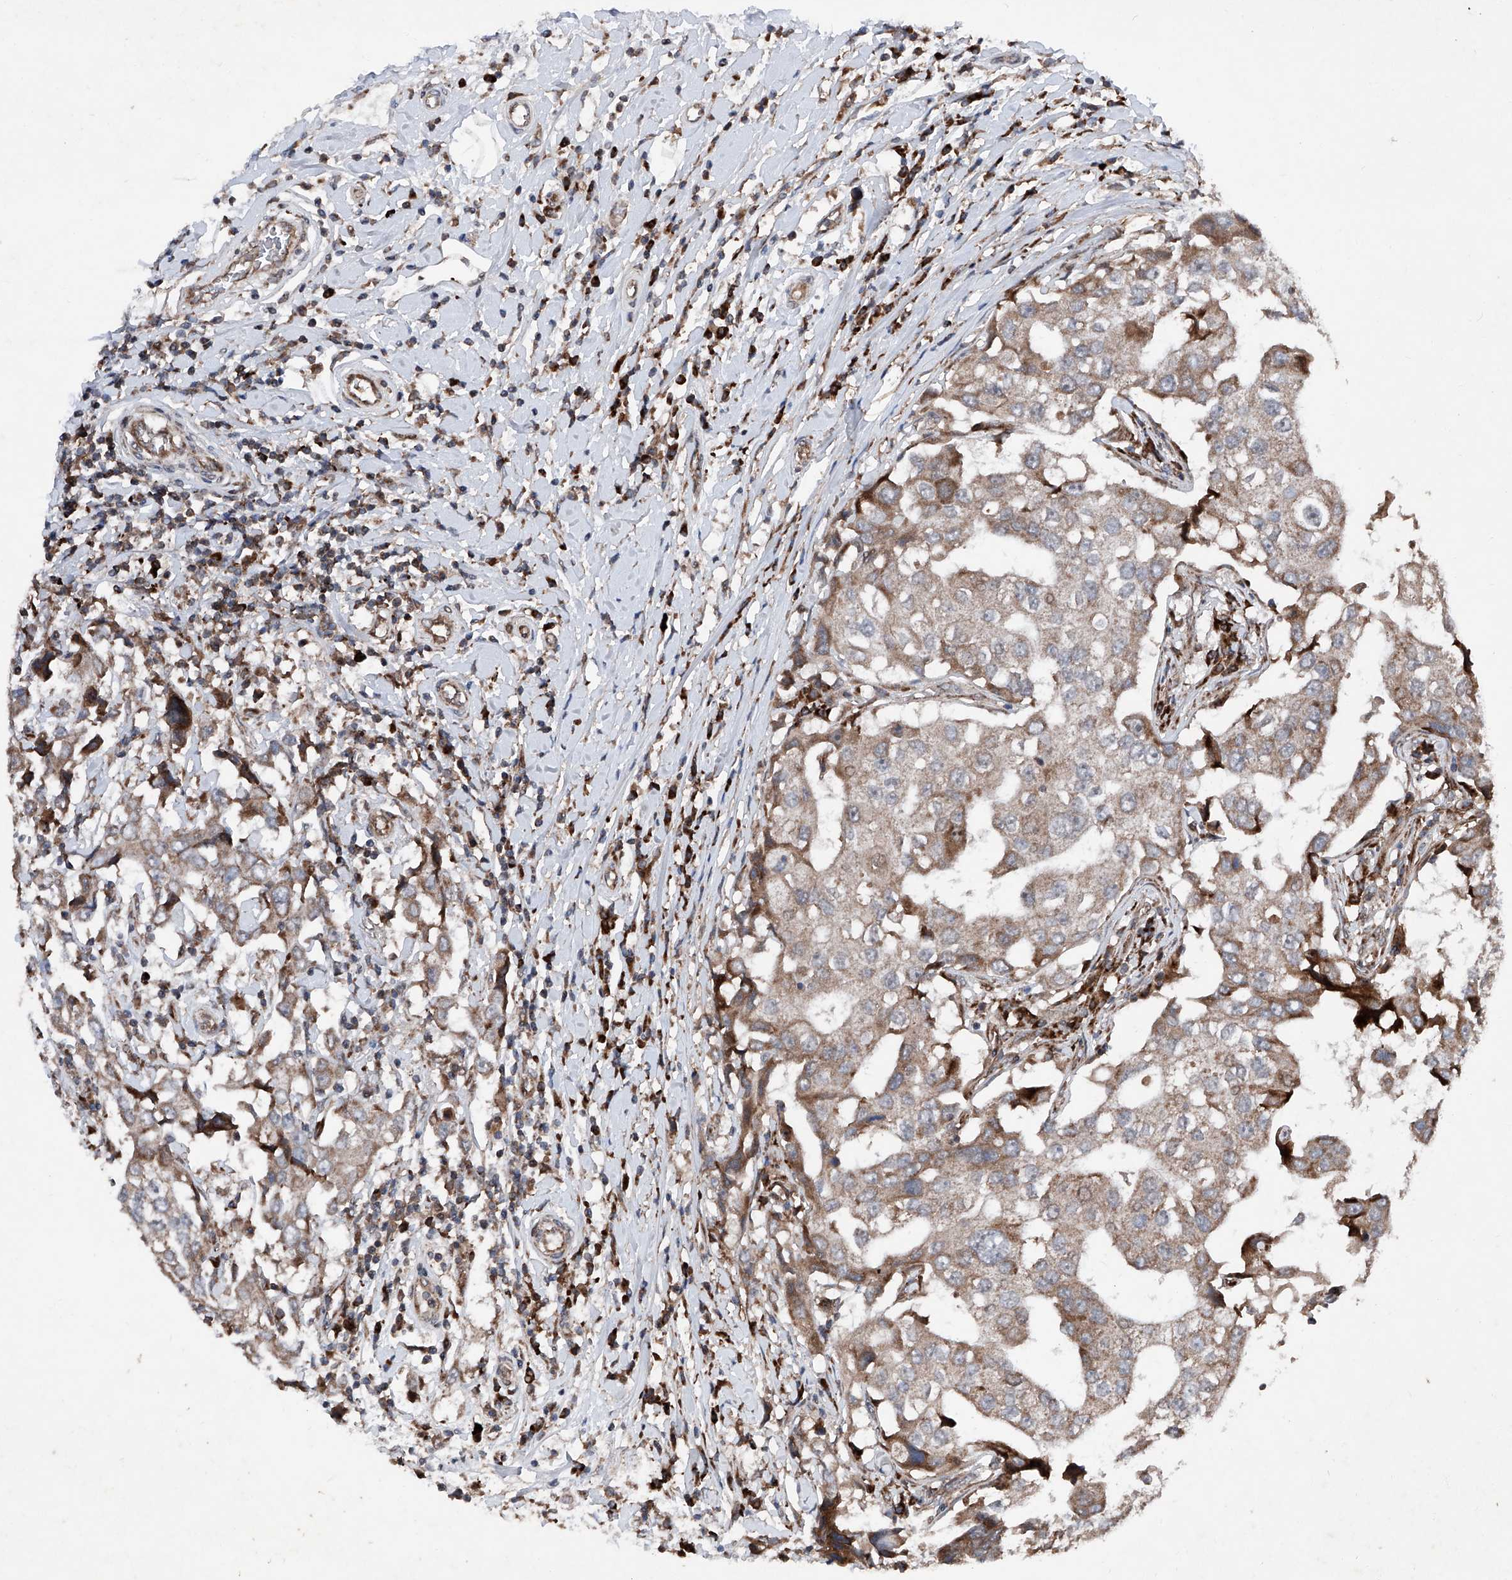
{"staining": {"intensity": "moderate", "quantity": ">75%", "location": "cytoplasmic/membranous"}, "tissue": "breast cancer", "cell_type": "Tumor cells", "image_type": "cancer", "snomed": [{"axis": "morphology", "description": "Duct carcinoma"}, {"axis": "topography", "description": "Breast"}], "caption": "Human intraductal carcinoma (breast) stained for a protein (brown) demonstrates moderate cytoplasmic/membranous positive staining in about >75% of tumor cells.", "gene": "DAD1", "patient": {"sex": "female", "age": 27}}